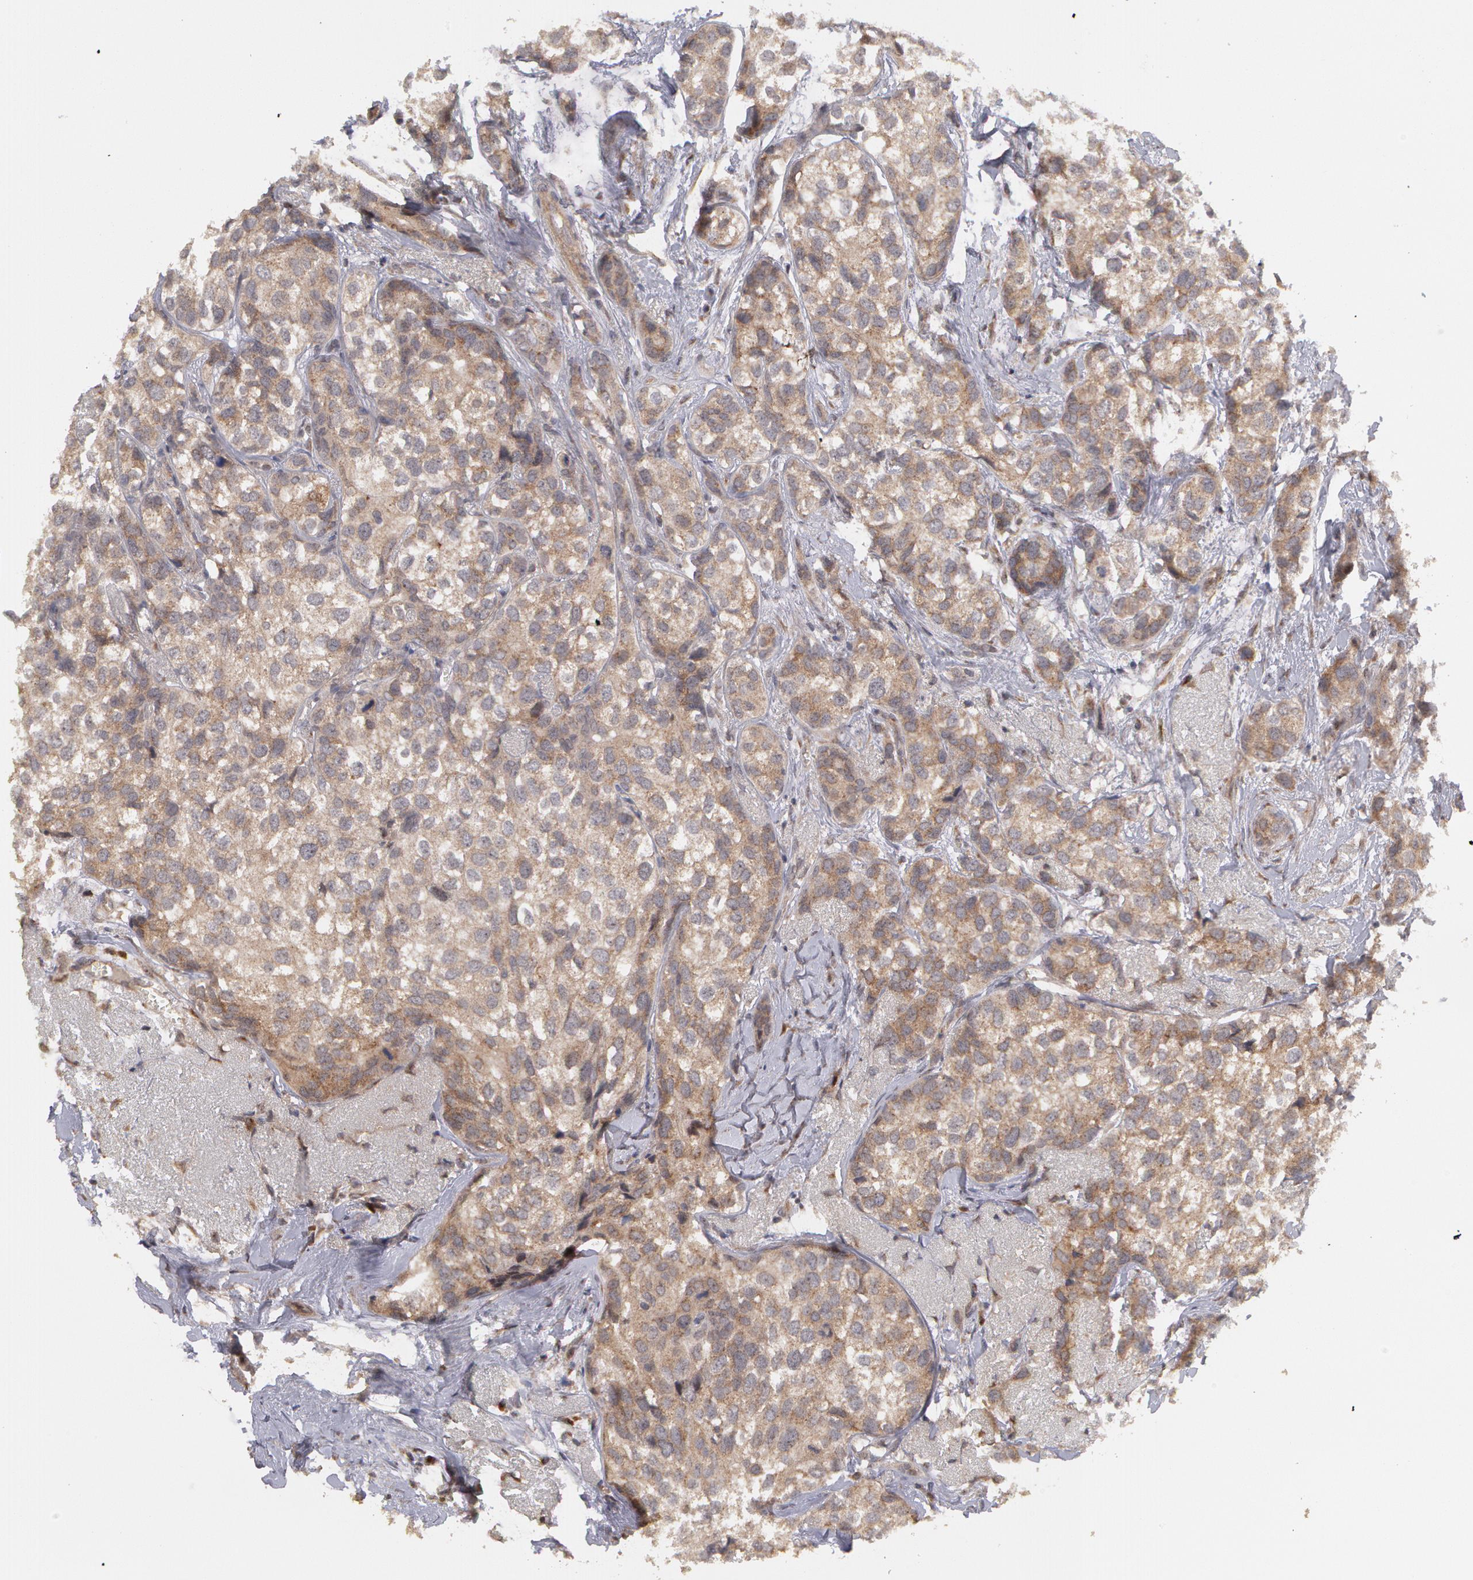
{"staining": {"intensity": "negative", "quantity": "none", "location": "none"}, "tissue": "breast cancer", "cell_type": "Tumor cells", "image_type": "cancer", "snomed": [{"axis": "morphology", "description": "Duct carcinoma"}, {"axis": "topography", "description": "Breast"}], "caption": "This is an IHC image of breast cancer. There is no staining in tumor cells.", "gene": "STX5", "patient": {"sex": "female", "age": 68}}